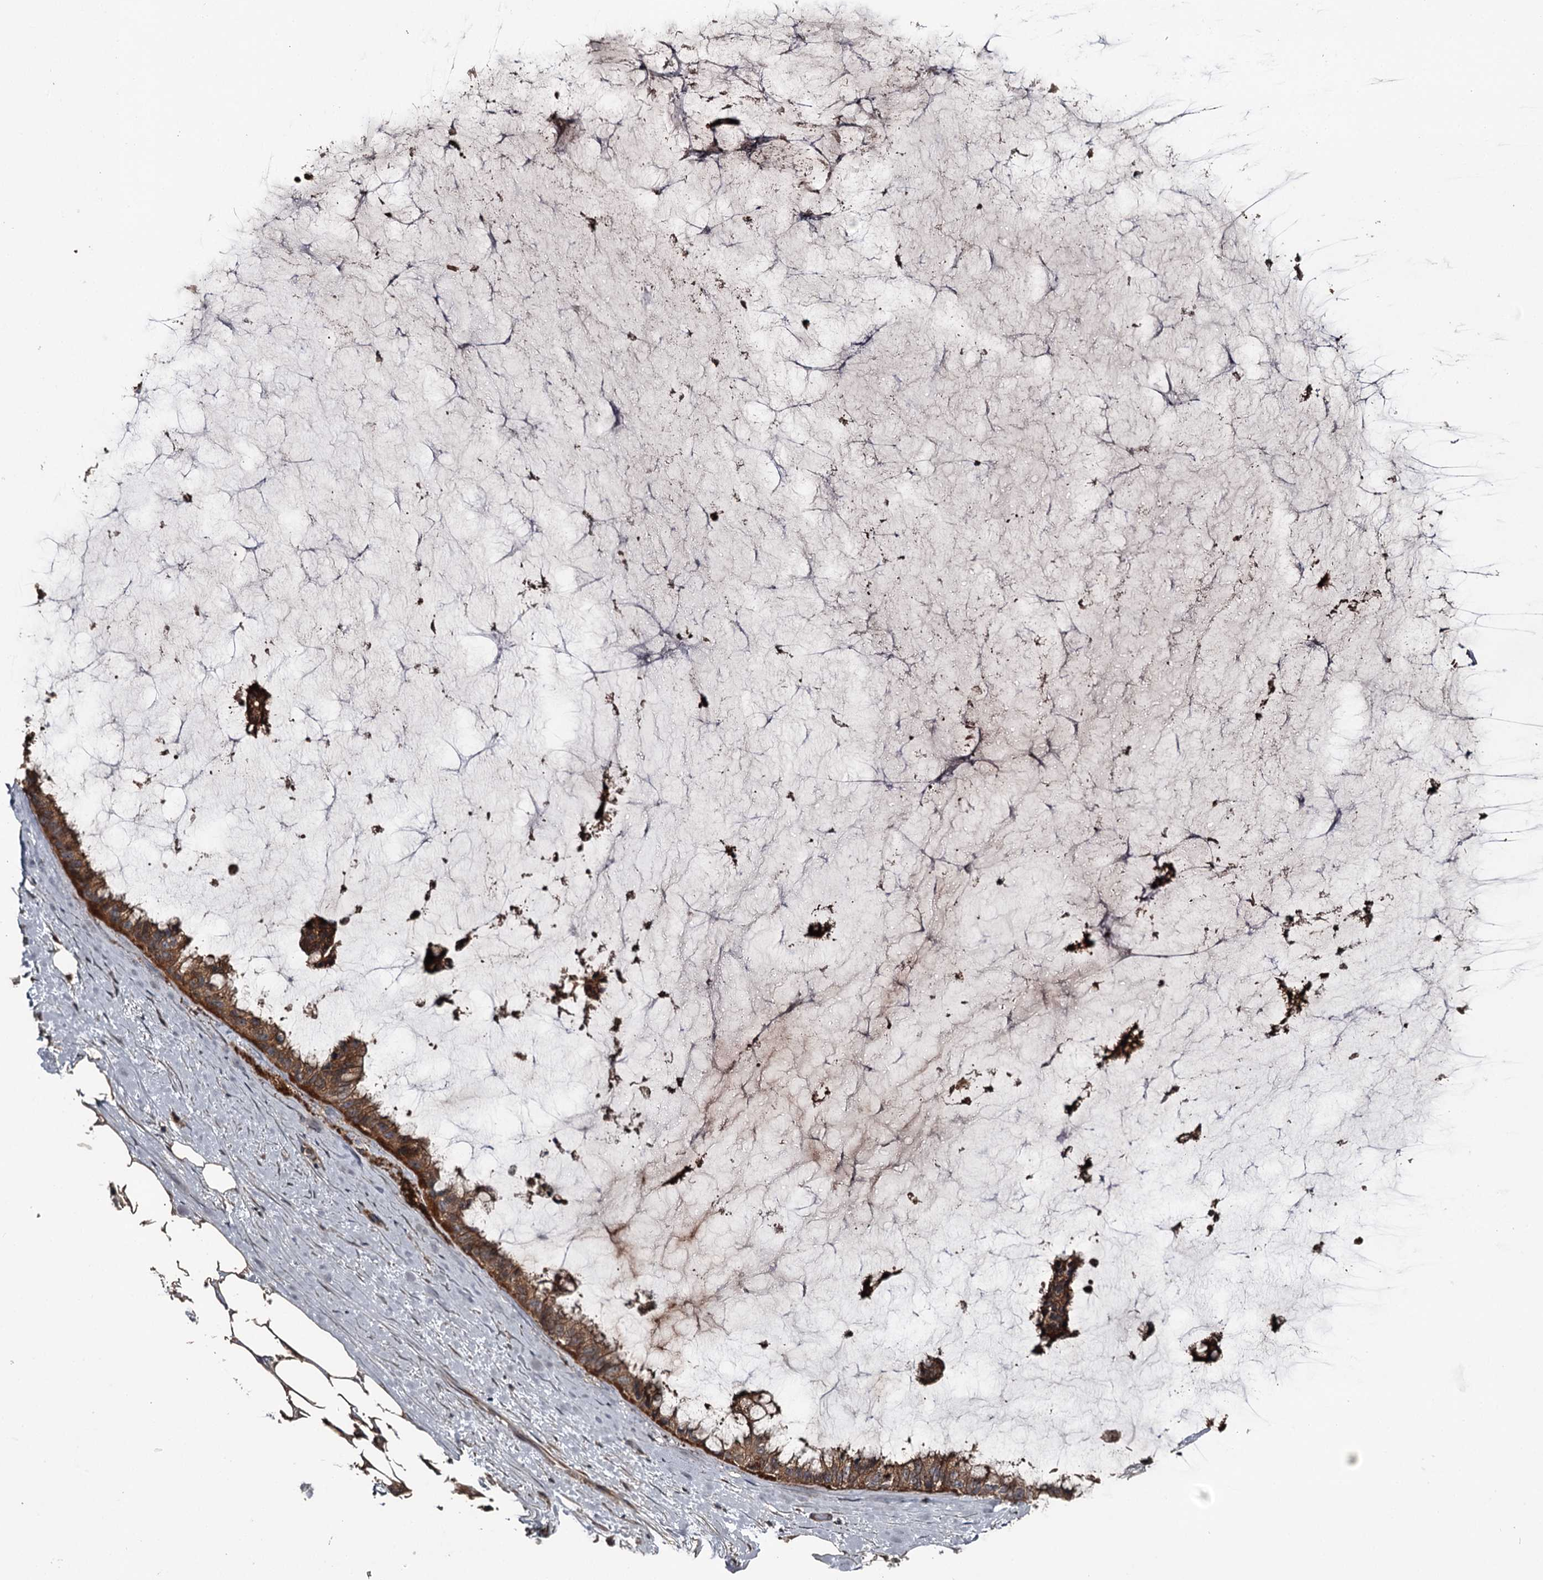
{"staining": {"intensity": "strong", "quantity": ">75%", "location": "cytoplasmic/membranous"}, "tissue": "ovarian cancer", "cell_type": "Tumor cells", "image_type": "cancer", "snomed": [{"axis": "morphology", "description": "Cystadenocarcinoma, mucinous, NOS"}, {"axis": "topography", "description": "Ovary"}], "caption": "This is an image of IHC staining of ovarian cancer, which shows strong staining in the cytoplasmic/membranous of tumor cells.", "gene": "RAB21", "patient": {"sex": "female", "age": 39}}